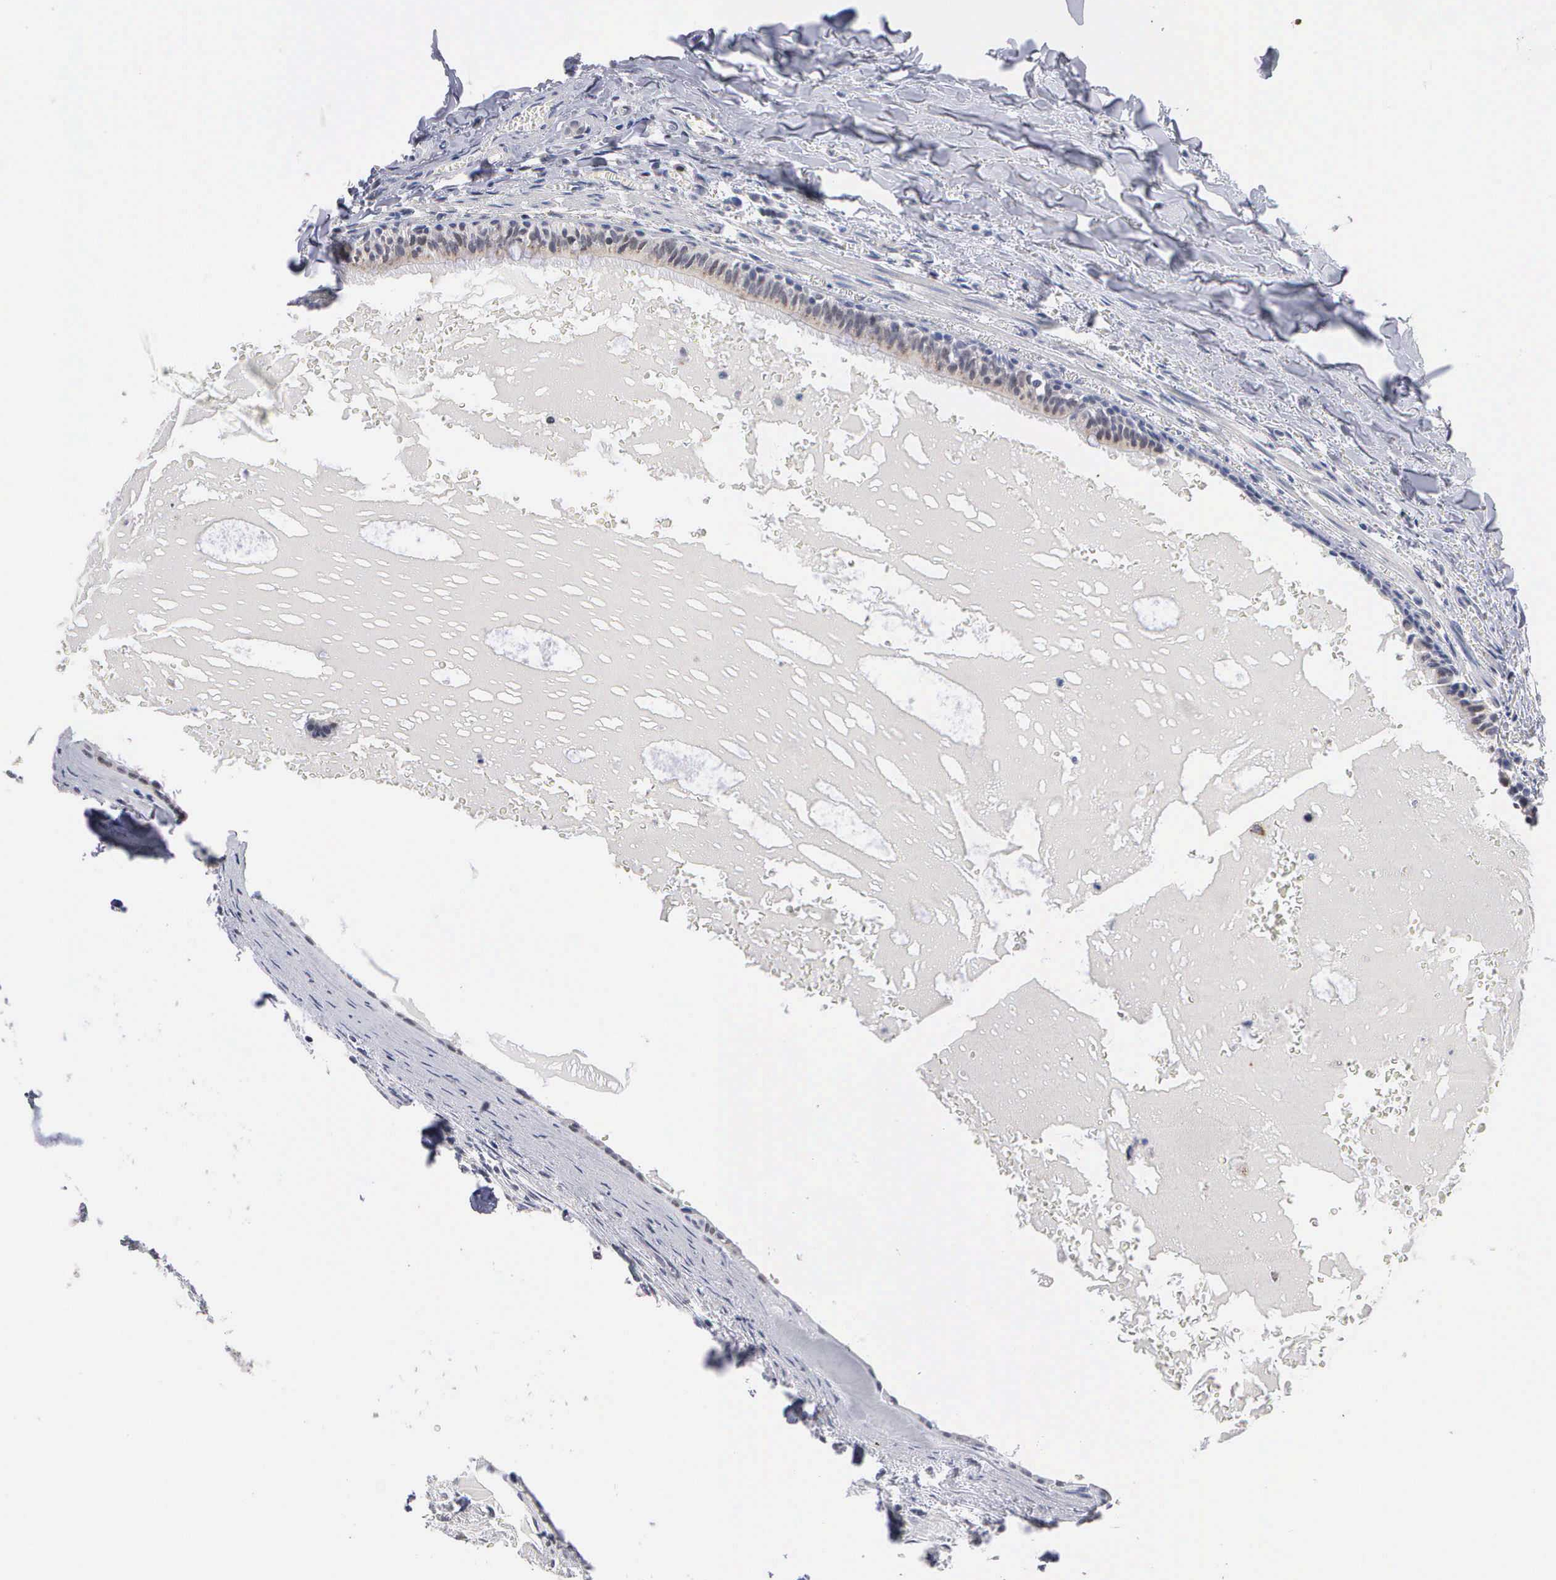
{"staining": {"intensity": "weak", "quantity": ">75%", "location": "cytoplasmic/membranous"}, "tissue": "carcinoid", "cell_type": "Tumor cells", "image_type": "cancer", "snomed": [{"axis": "morphology", "description": "Carcinoid, malignant, NOS"}, {"axis": "topography", "description": "Bronchus"}], "caption": "A low amount of weak cytoplasmic/membranous expression is present in approximately >75% of tumor cells in carcinoid tissue.", "gene": "KDM6A", "patient": {"sex": "male", "age": 55}}